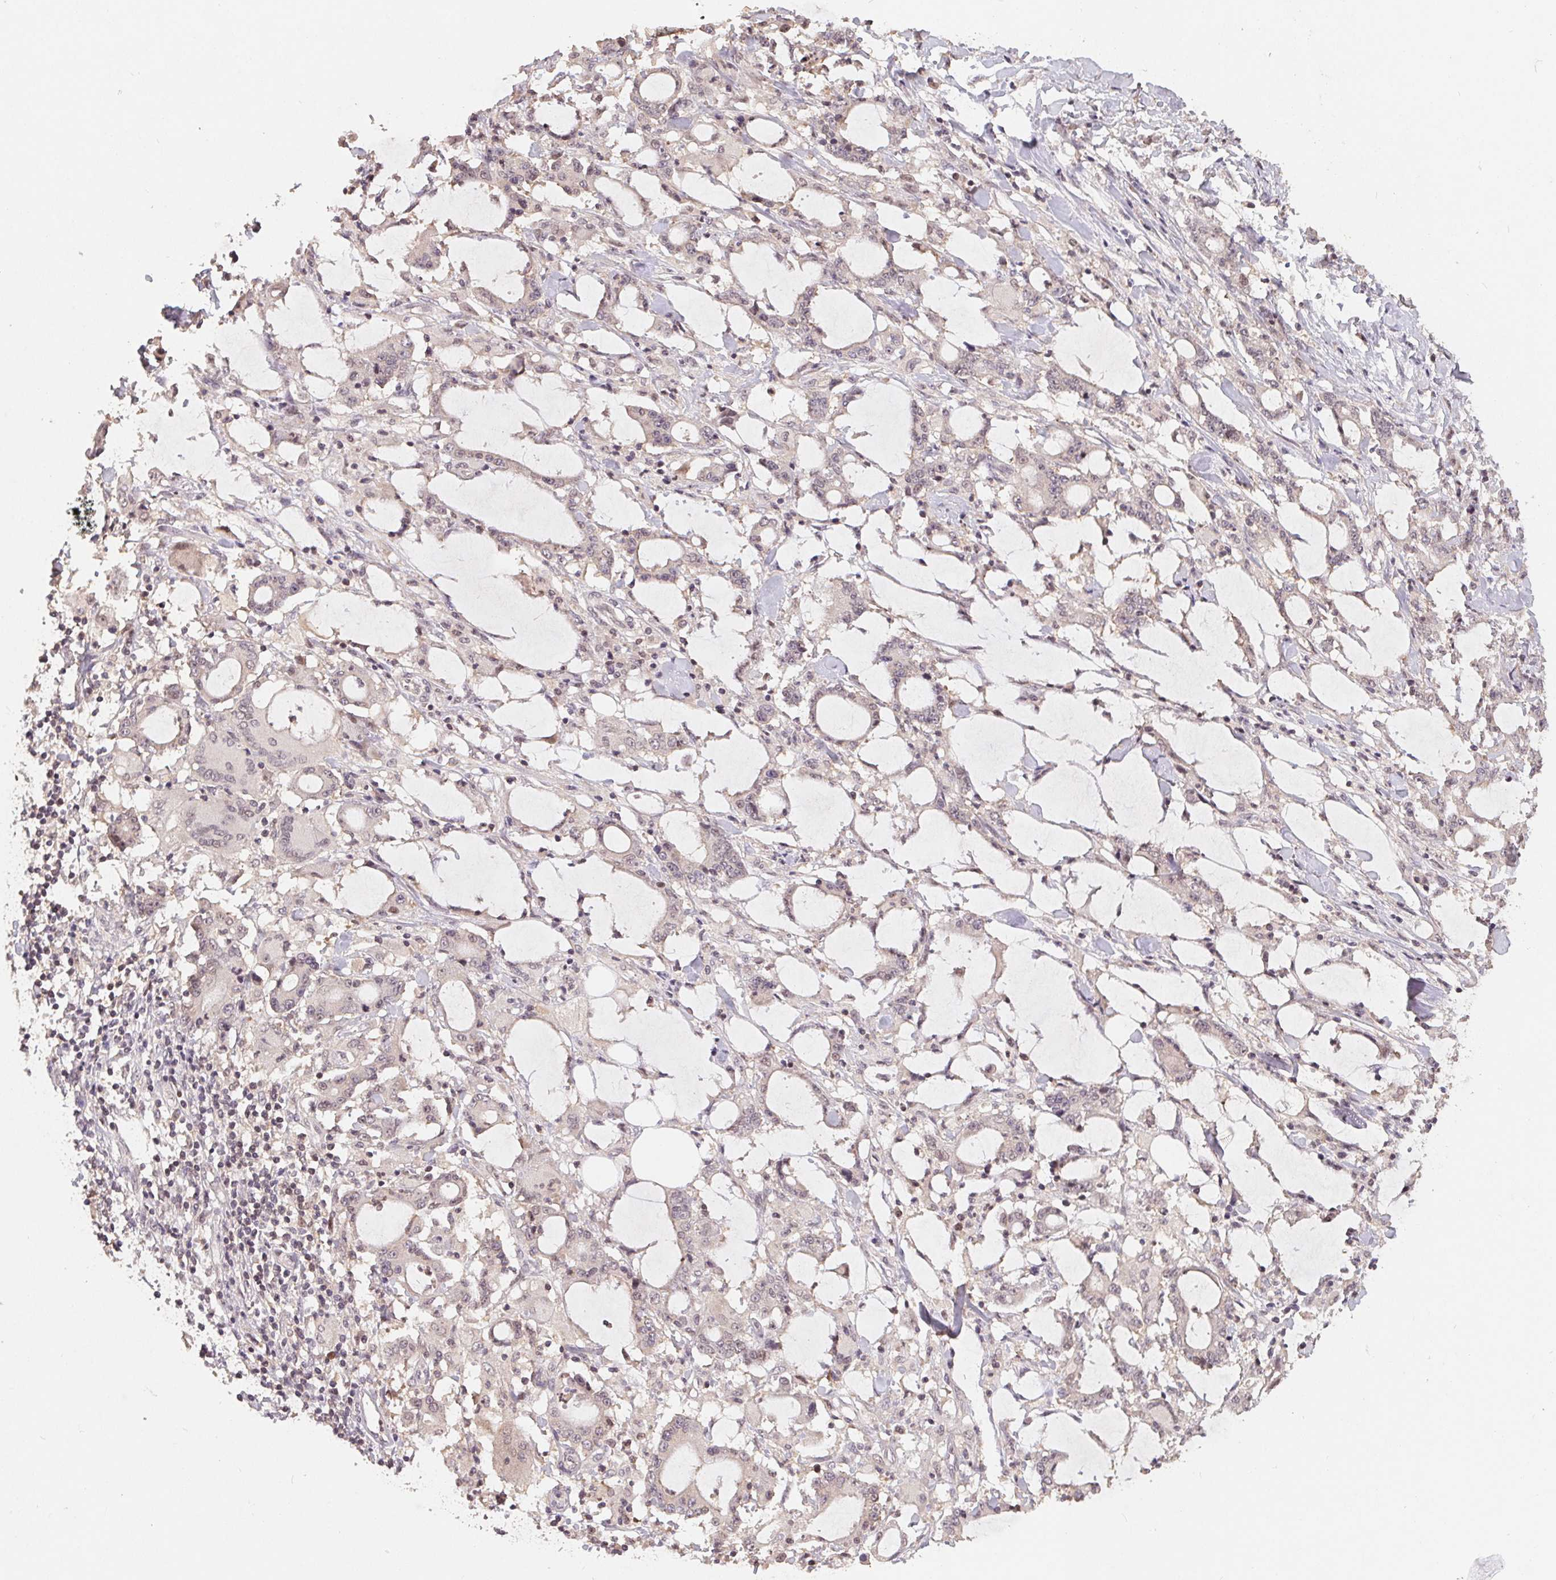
{"staining": {"intensity": "negative", "quantity": "none", "location": "none"}, "tissue": "stomach cancer", "cell_type": "Tumor cells", "image_type": "cancer", "snomed": [{"axis": "morphology", "description": "Adenocarcinoma, NOS"}, {"axis": "topography", "description": "Stomach, upper"}], "caption": "An IHC image of stomach adenocarcinoma is shown. There is no staining in tumor cells of stomach adenocarcinoma.", "gene": "HMGN3", "patient": {"sex": "male", "age": 68}}